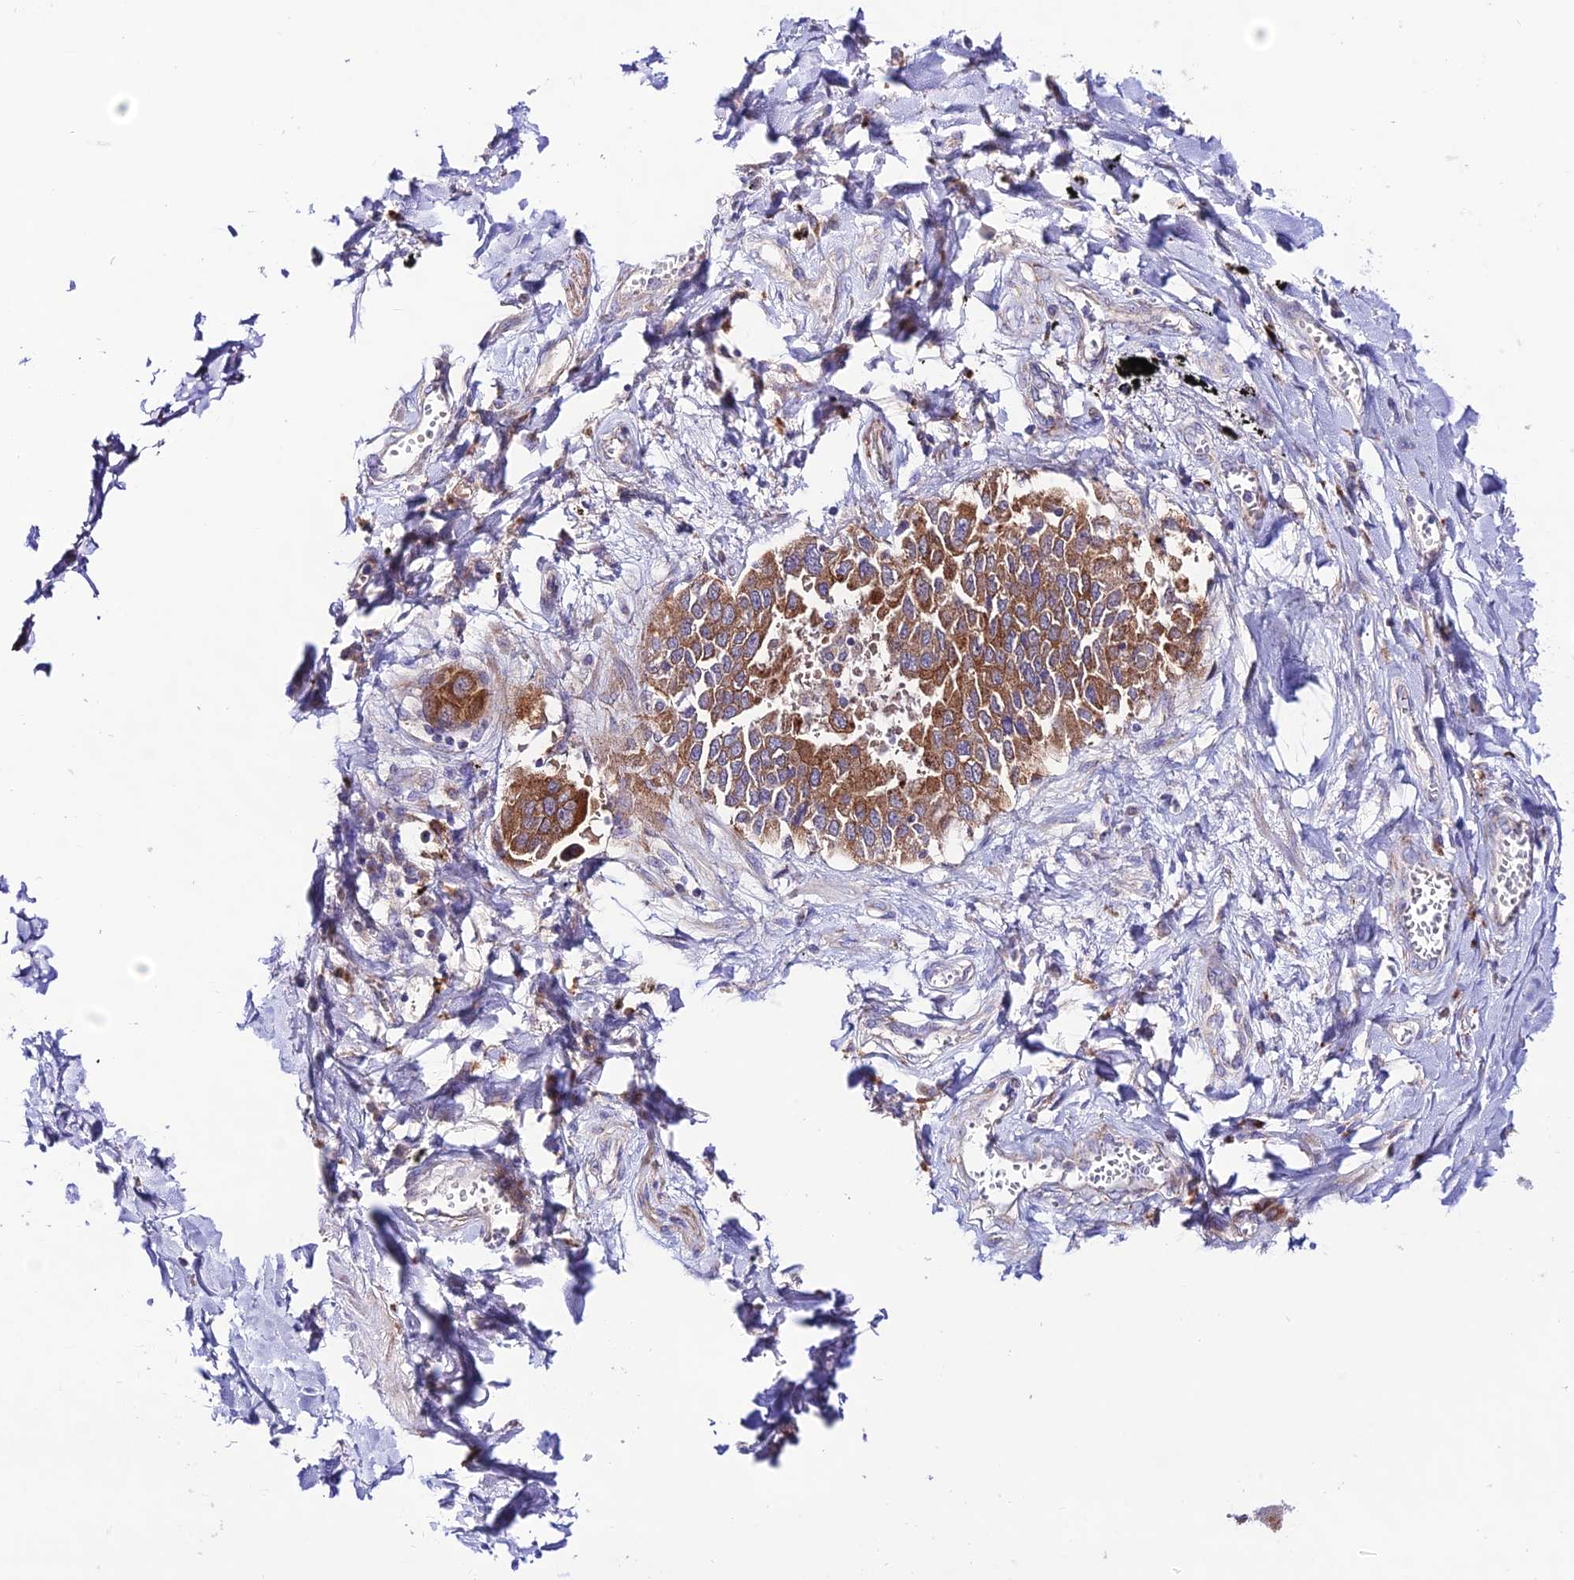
{"staining": {"intensity": "strong", "quantity": ">75%", "location": "cytoplasmic/membranous"}, "tissue": "lung cancer", "cell_type": "Tumor cells", "image_type": "cancer", "snomed": [{"axis": "morphology", "description": "Adenocarcinoma, NOS"}, {"axis": "topography", "description": "Lung"}], "caption": "Lung cancer was stained to show a protein in brown. There is high levels of strong cytoplasmic/membranous positivity in about >75% of tumor cells.", "gene": "LACTB2", "patient": {"sex": "male", "age": 67}}